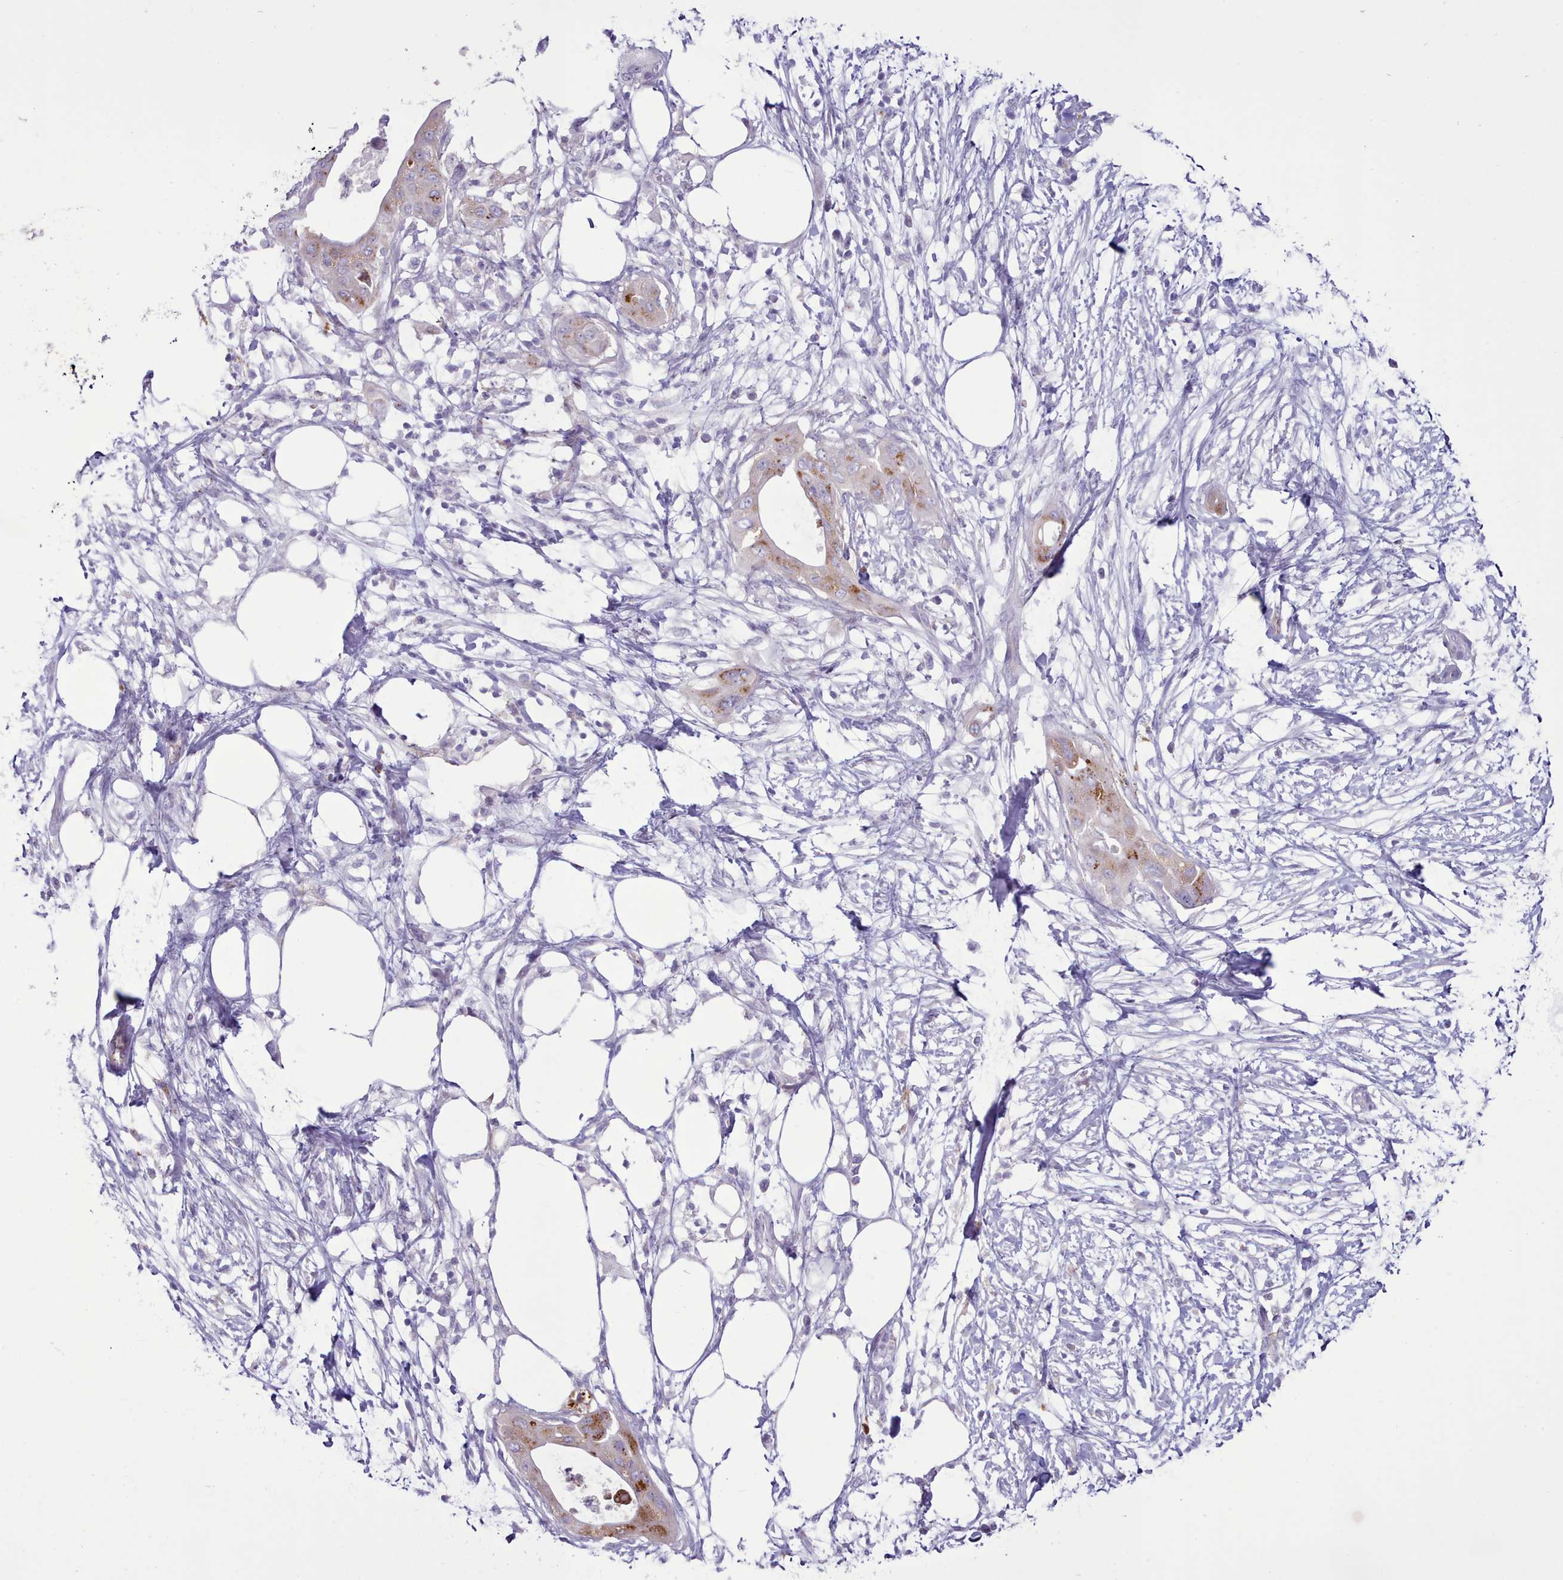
{"staining": {"intensity": "moderate", "quantity": "25%-75%", "location": "cytoplasmic/membranous"}, "tissue": "pancreatic cancer", "cell_type": "Tumor cells", "image_type": "cancer", "snomed": [{"axis": "morphology", "description": "Adenocarcinoma, NOS"}, {"axis": "topography", "description": "Pancreas"}], "caption": "Brown immunohistochemical staining in adenocarcinoma (pancreatic) demonstrates moderate cytoplasmic/membranous positivity in approximately 25%-75% of tumor cells.", "gene": "SRD5A1", "patient": {"sex": "male", "age": 68}}